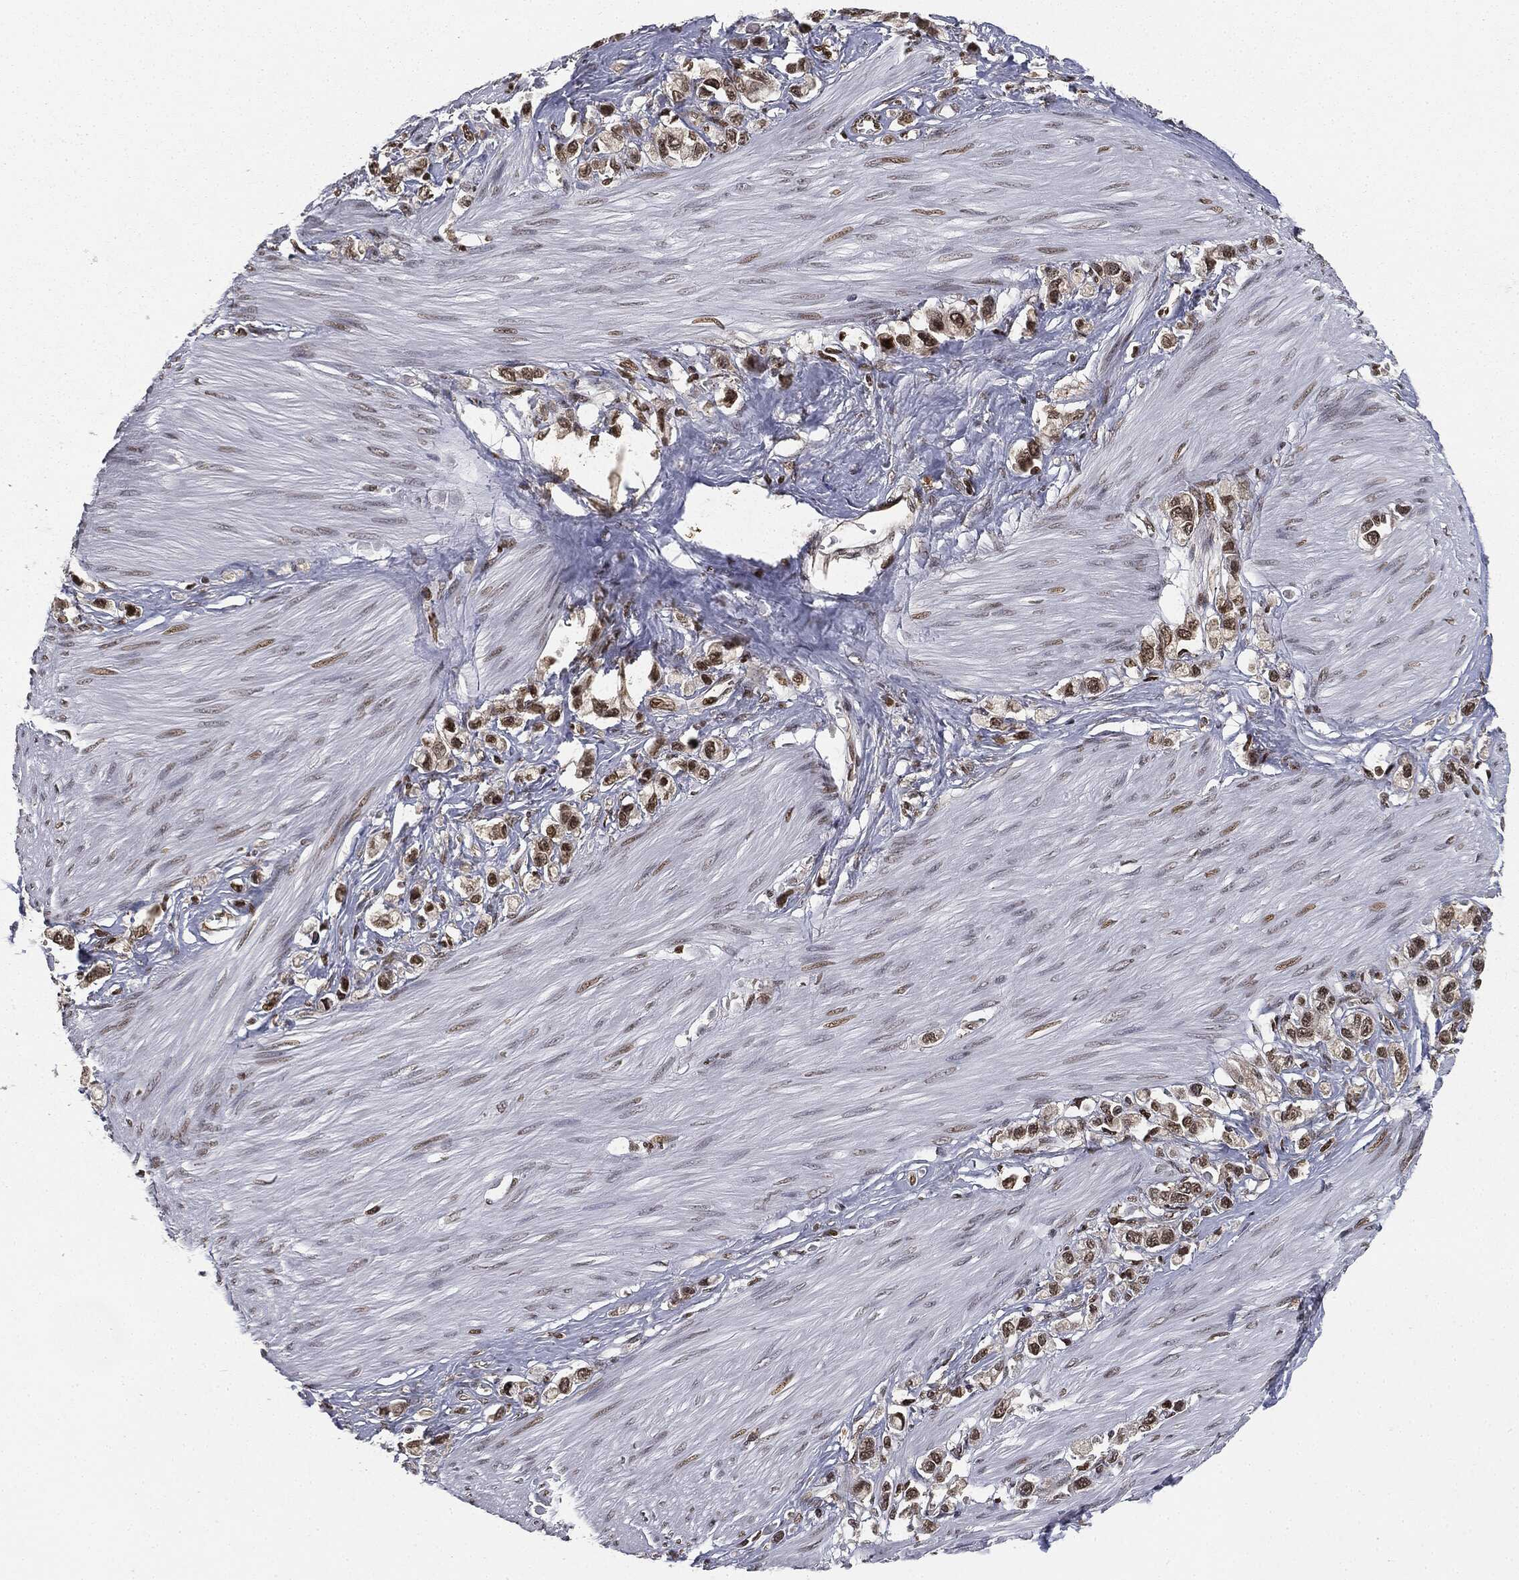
{"staining": {"intensity": "moderate", "quantity": "25%-75%", "location": "cytoplasmic/membranous,nuclear"}, "tissue": "stomach cancer", "cell_type": "Tumor cells", "image_type": "cancer", "snomed": [{"axis": "morphology", "description": "Normal tissue, NOS"}, {"axis": "morphology", "description": "Adenocarcinoma, NOS"}, {"axis": "morphology", "description": "Adenocarcinoma, High grade"}, {"axis": "topography", "description": "Stomach, upper"}, {"axis": "topography", "description": "Stomach"}], "caption": "Approximately 25%-75% of tumor cells in stomach cancer show moderate cytoplasmic/membranous and nuclear protein staining as visualized by brown immunohistochemical staining.", "gene": "TBC1D22A", "patient": {"sex": "female", "age": 65}}